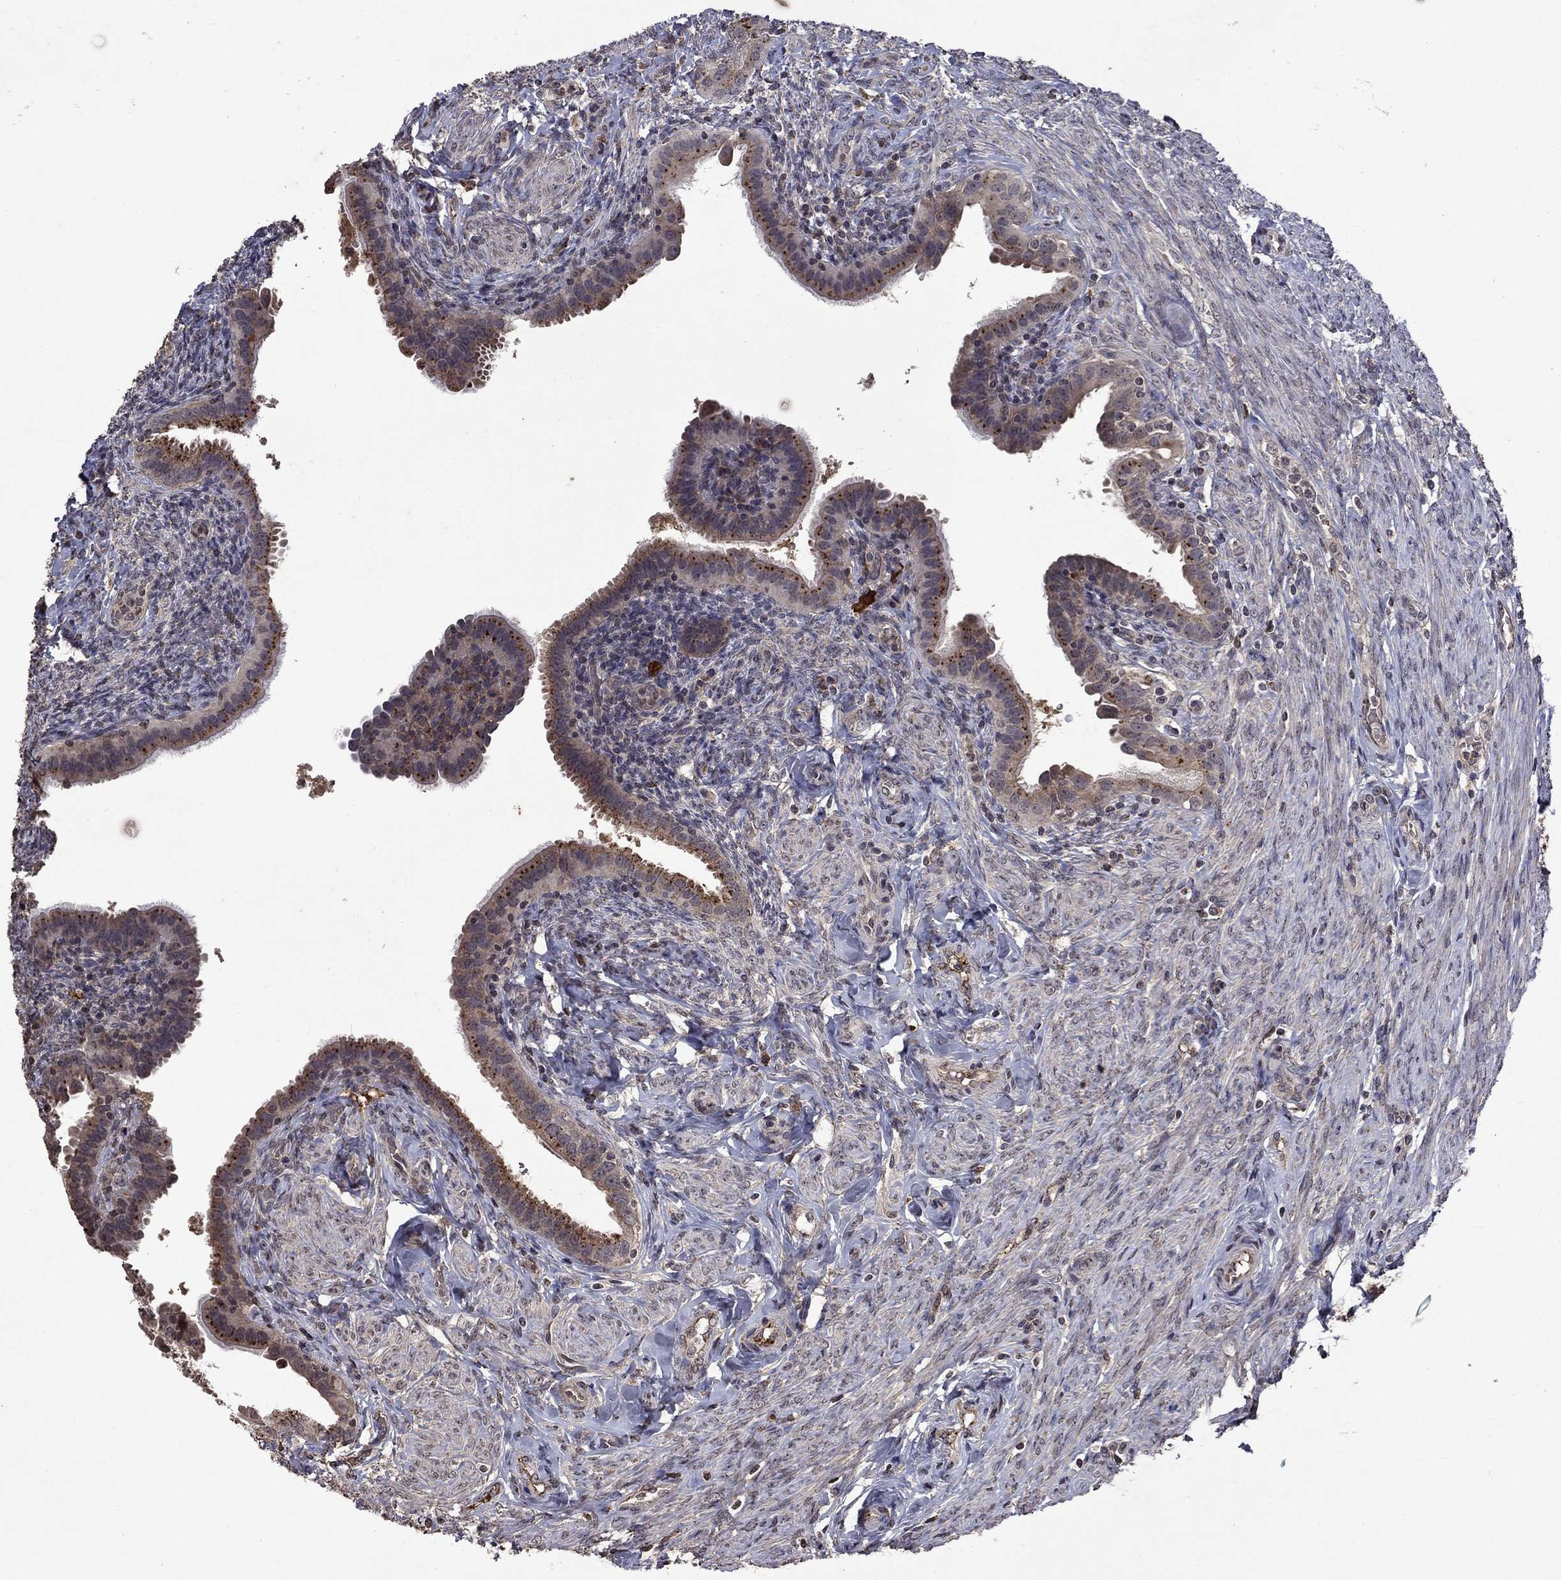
{"staining": {"intensity": "moderate", "quantity": "<25%", "location": "cytoplasmic/membranous"}, "tissue": "fallopian tube", "cell_type": "Glandular cells", "image_type": "normal", "snomed": [{"axis": "morphology", "description": "Normal tissue, NOS"}, {"axis": "topography", "description": "Fallopian tube"}], "caption": "Immunohistochemical staining of normal human fallopian tube reveals low levels of moderate cytoplasmic/membranous staining in about <25% of glandular cells. (Stains: DAB in brown, nuclei in blue, Microscopy: brightfield microscopy at high magnification).", "gene": "NLGN1", "patient": {"sex": "female", "age": 41}}